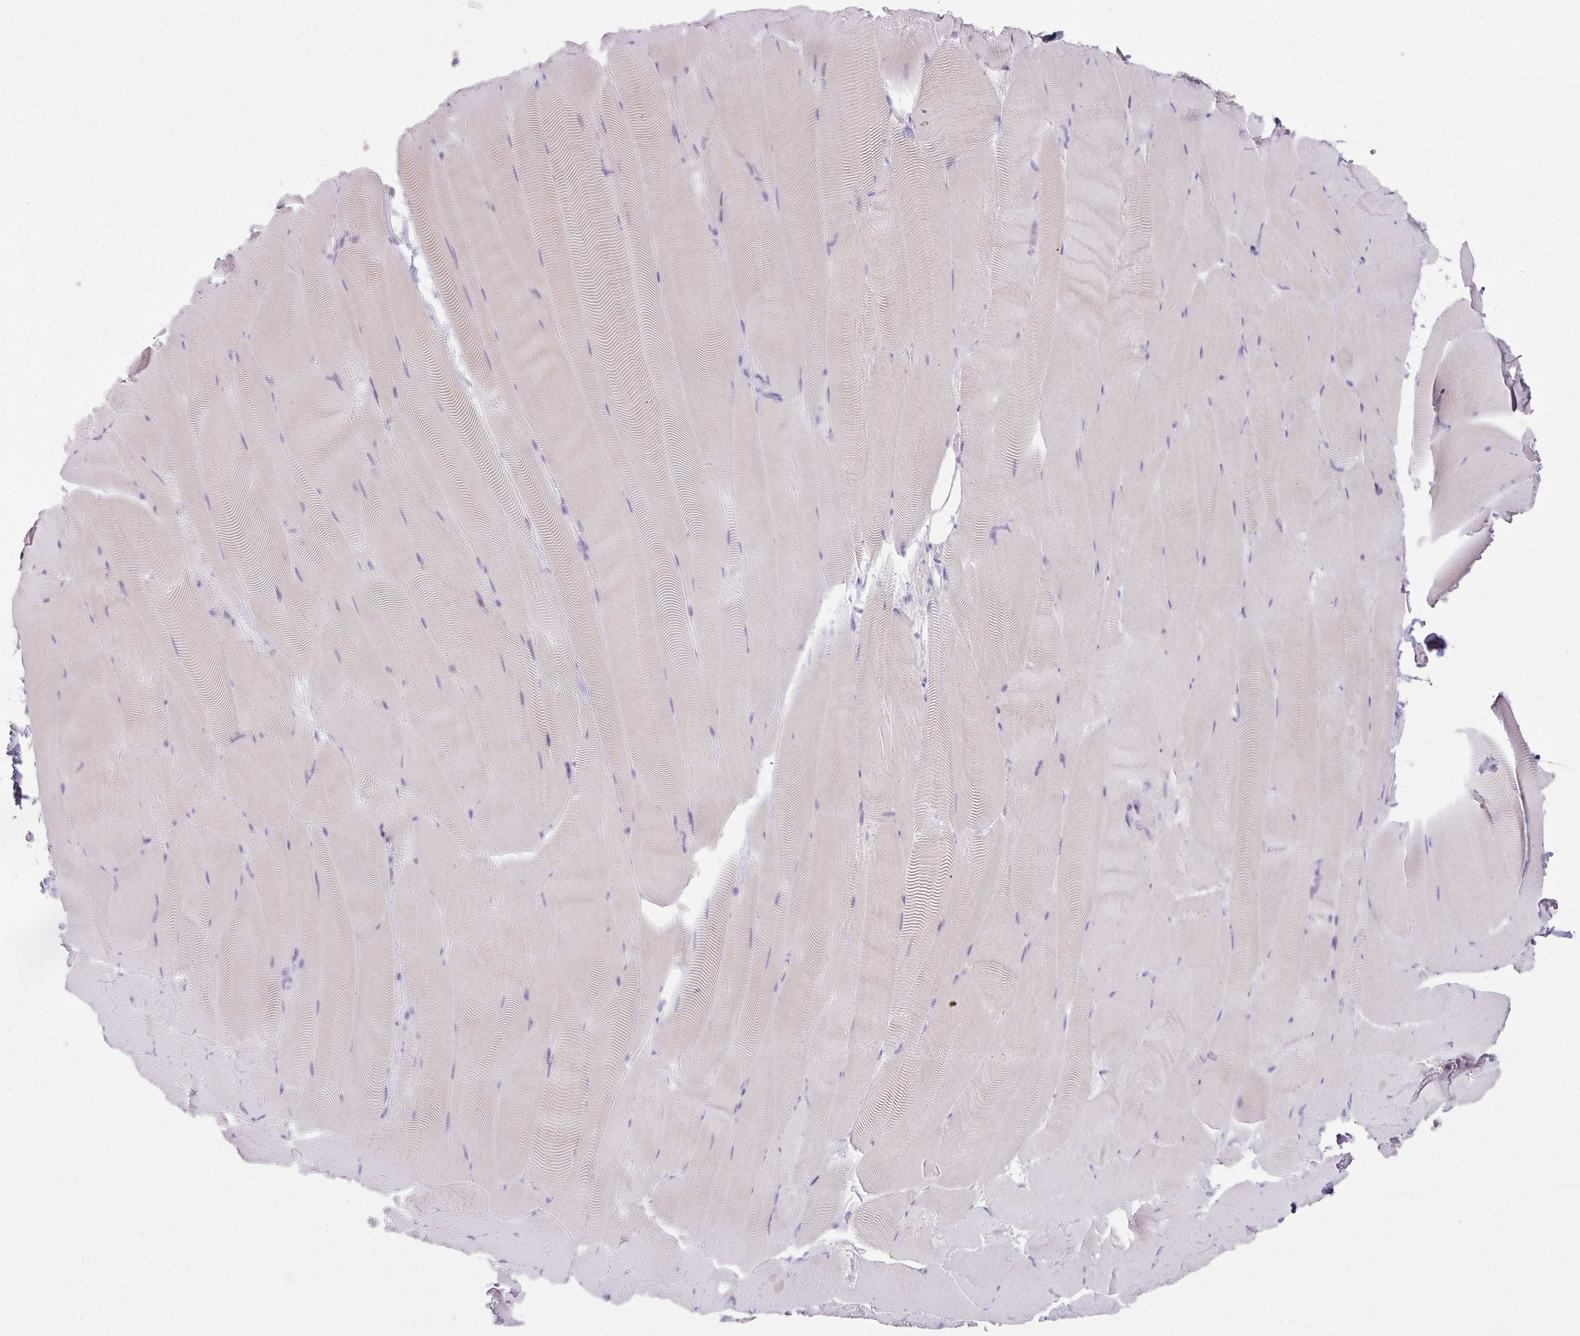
{"staining": {"intensity": "negative", "quantity": "none", "location": "none"}, "tissue": "skeletal muscle", "cell_type": "Myocytes", "image_type": "normal", "snomed": [{"axis": "morphology", "description": "Normal tissue, NOS"}, {"axis": "topography", "description": "Skeletal muscle"}], "caption": "A high-resolution image shows immunohistochemistry (IHC) staining of normal skeletal muscle, which reveals no significant staining in myocytes. Nuclei are stained in blue.", "gene": "OR6C6", "patient": {"sex": "female", "age": 64}}